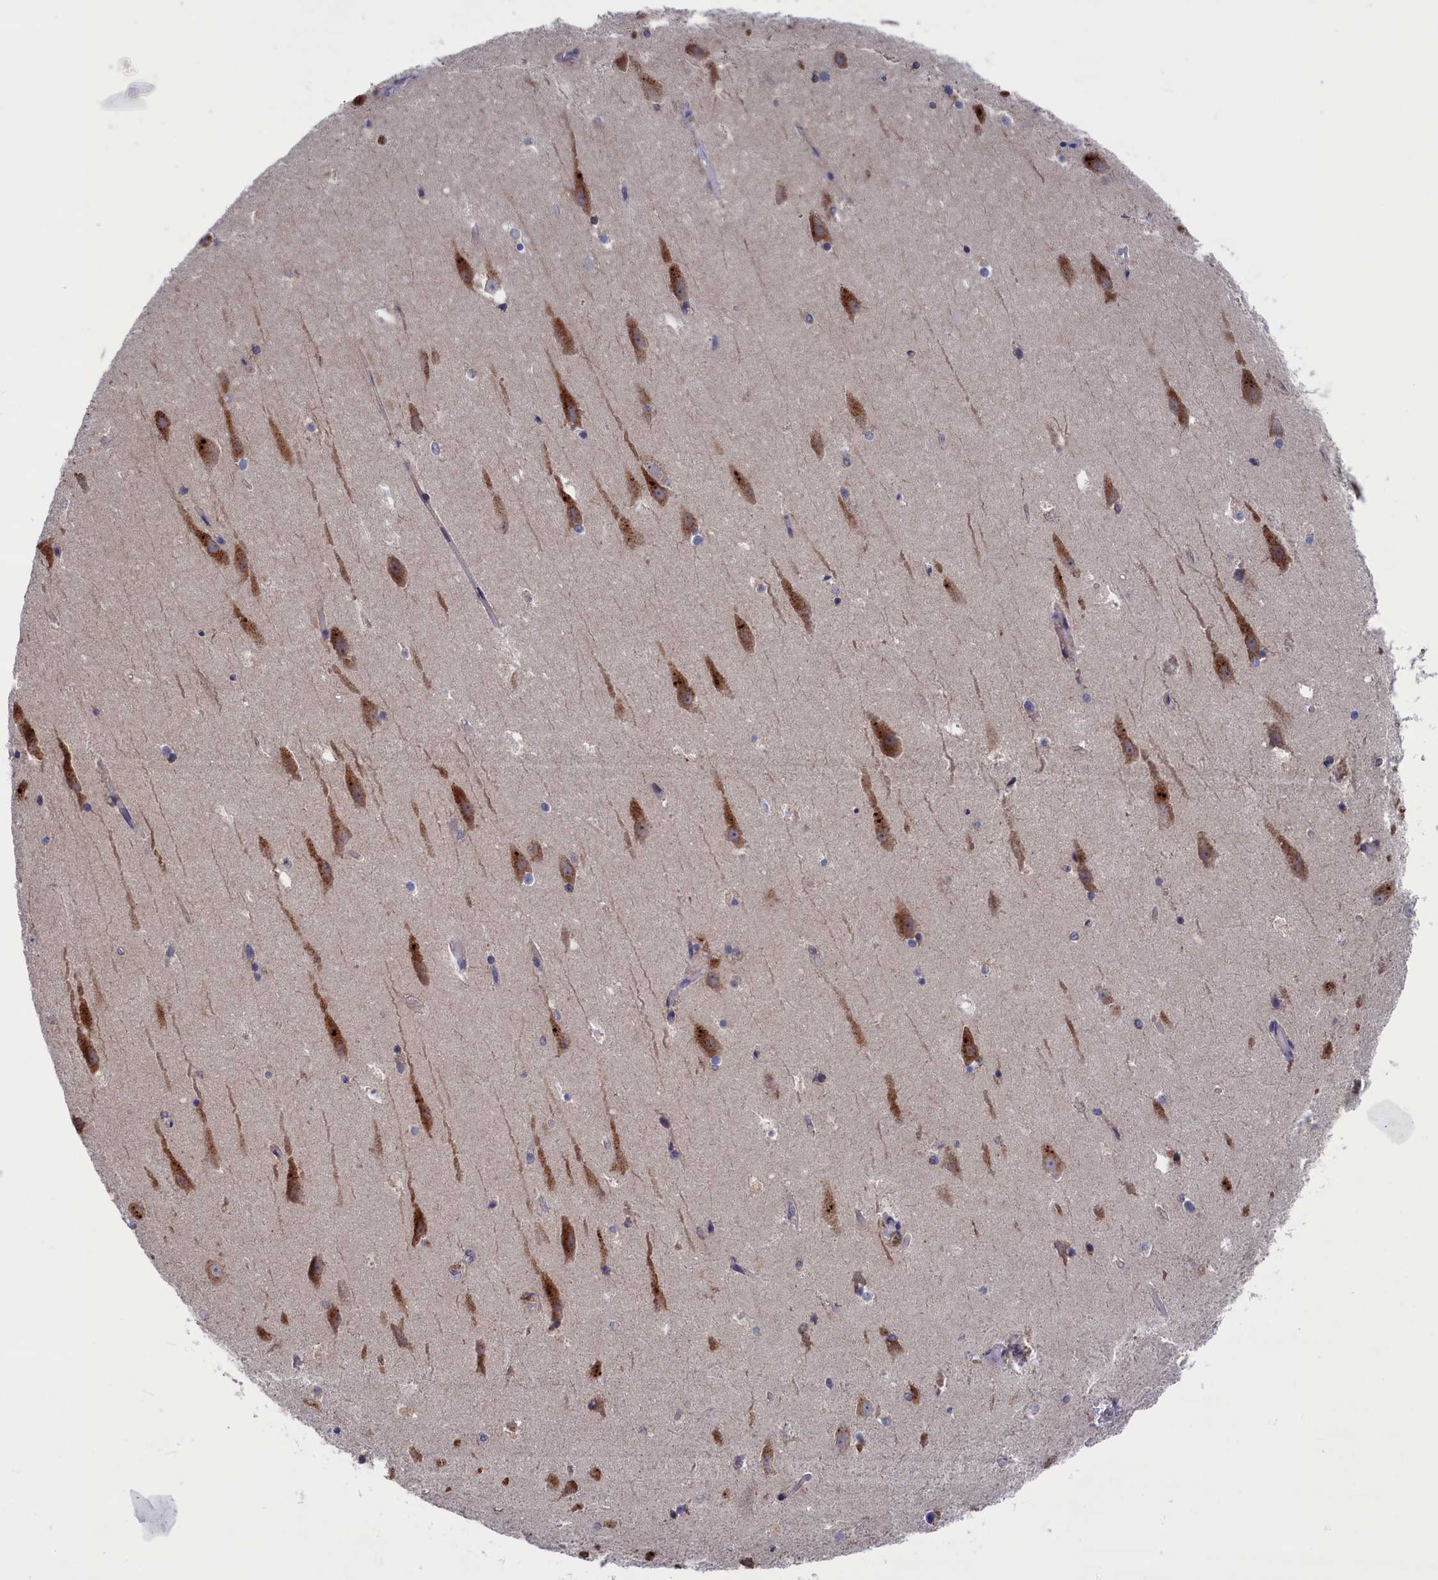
{"staining": {"intensity": "weak", "quantity": "<25%", "location": "cytoplasmic/membranous"}, "tissue": "hippocampus", "cell_type": "Glial cells", "image_type": "normal", "snomed": [{"axis": "morphology", "description": "Normal tissue, NOS"}, {"axis": "topography", "description": "Hippocampus"}], "caption": "A high-resolution photomicrograph shows immunohistochemistry (IHC) staining of normal hippocampus, which demonstrates no significant staining in glial cells. (Stains: DAB (3,3'-diaminobenzidine) IHC with hematoxylin counter stain, Microscopy: brightfield microscopy at high magnification).", "gene": "SPATA13", "patient": {"sex": "female", "age": 52}}